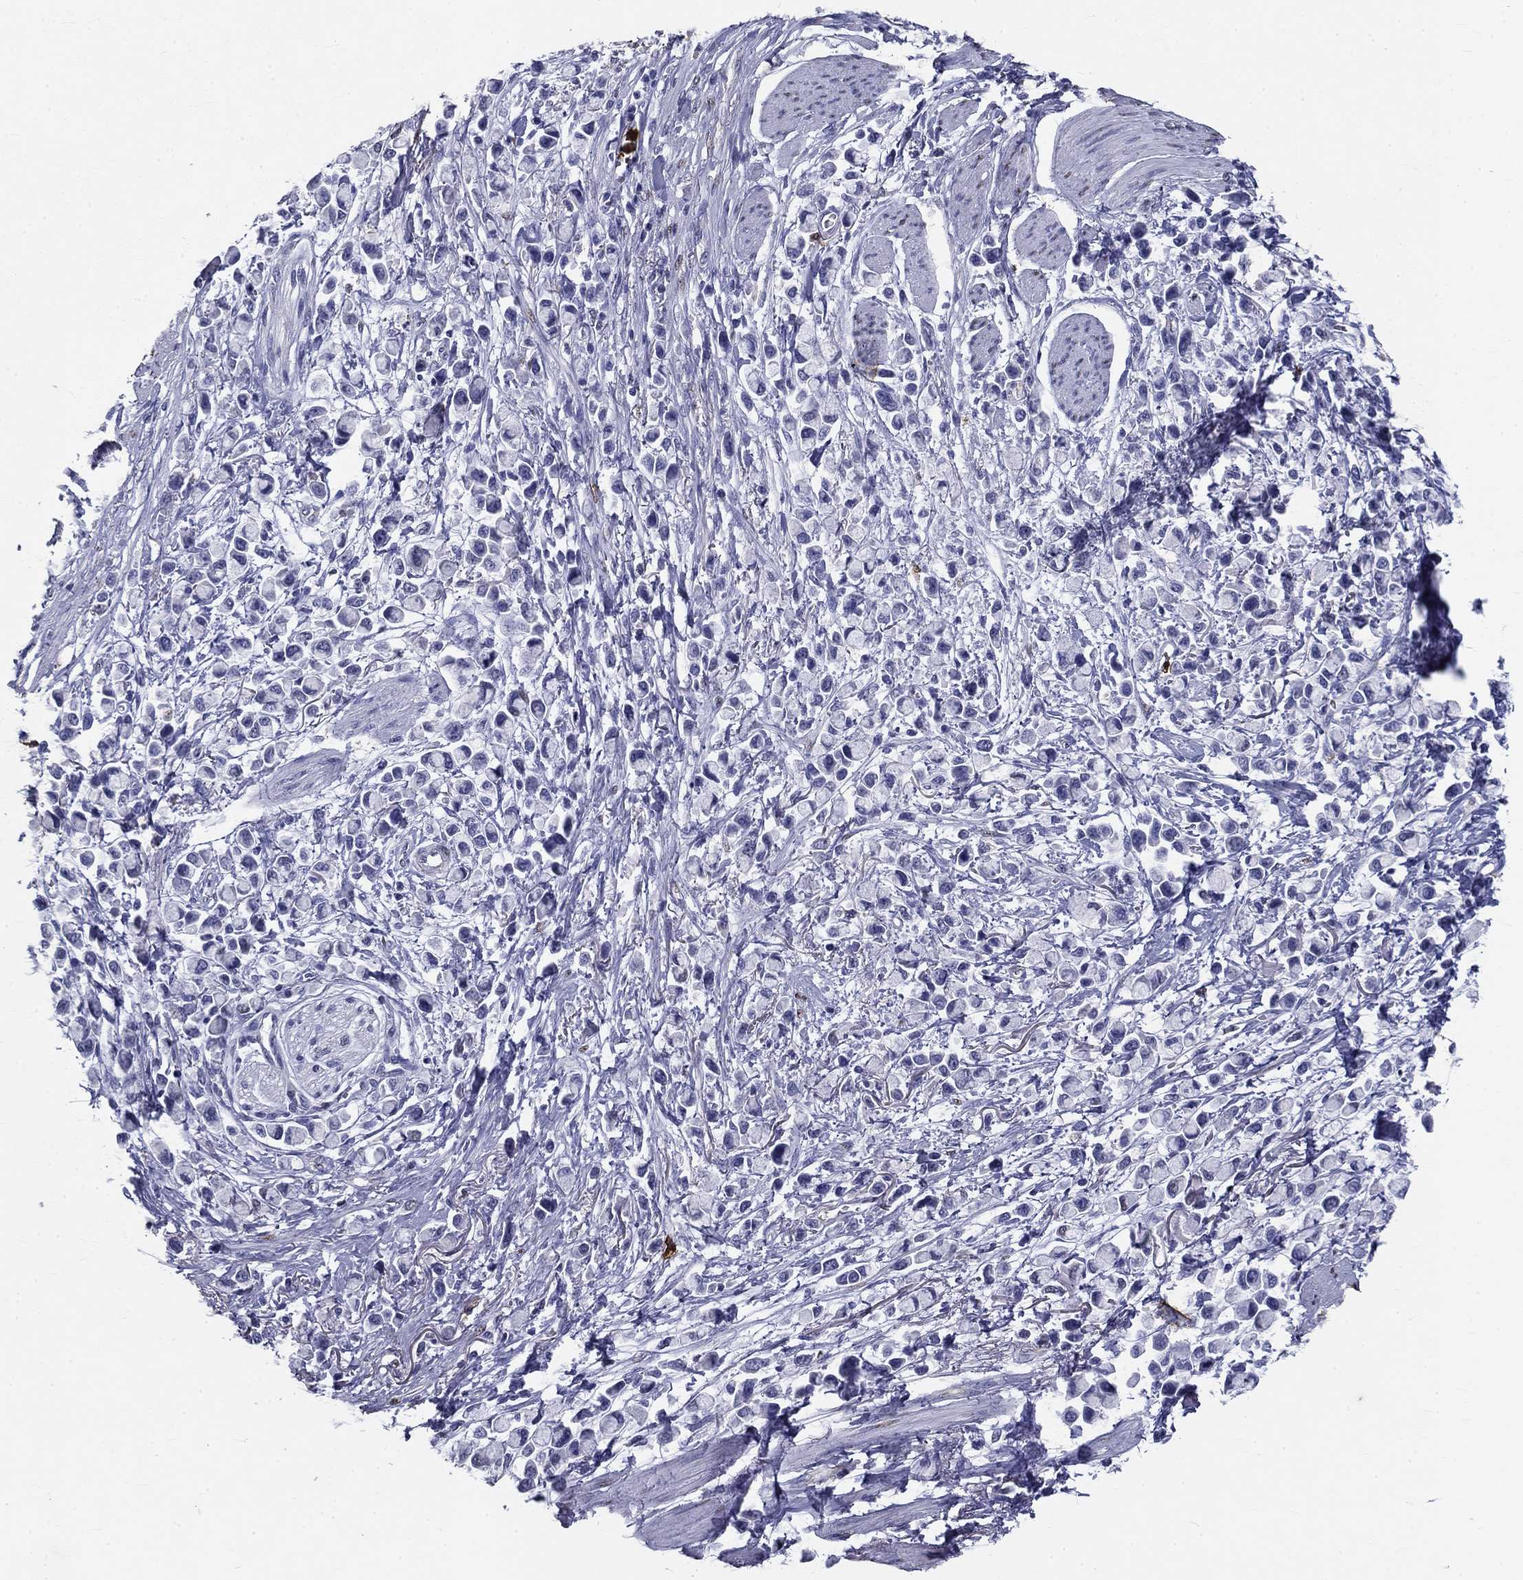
{"staining": {"intensity": "negative", "quantity": "none", "location": "none"}, "tissue": "stomach cancer", "cell_type": "Tumor cells", "image_type": "cancer", "snomed": [{"axis": "morphology", "description": "Adenocarcinoma, NOS"}, {"axis": "topography", "description": "Stomach"}], "caption": "DAB (3,3'-diaminobenzidine) immunohistochemical staining of stomach cancer displays no significant expression in tumor cells.", "gene": "IGSF8", "patient": {"sex": "female", "age": 81}}